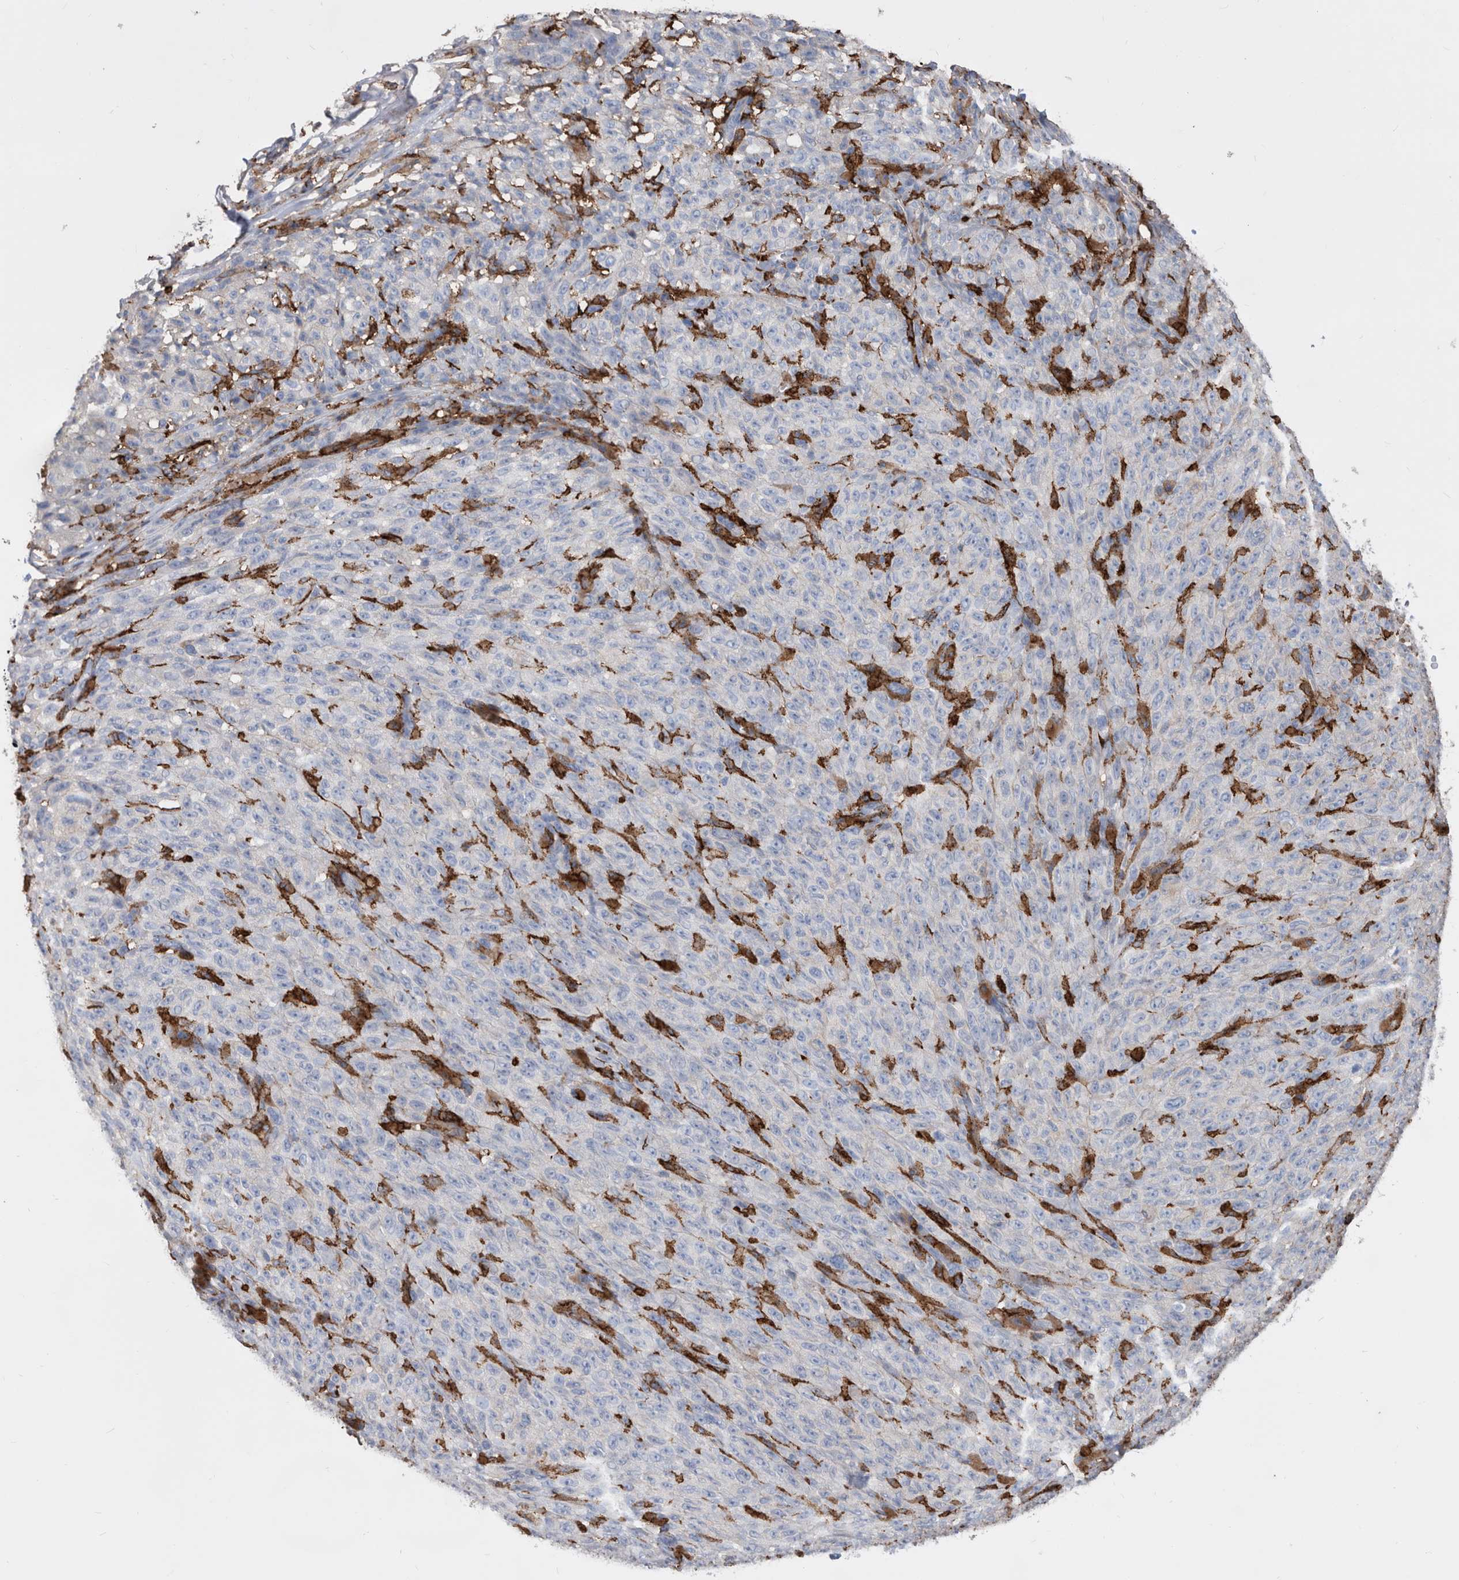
{"staining": {"intensity": "negative", "quantity": "none", "location": "none"}, "tissue": "melanoma", "cell_type": "Tumor cells", "image_type": "cancer", "snomed": [{"axis": "morphology", "description": "Malignant melanoma, NOS"}, {"axis": "topography", "description": "Skin"}], "caption": "Tumor cells are negative for brown protein staining in melanoma.", "gene": "MS4A4A", "patient": {"sex": "female", "age": 82}}